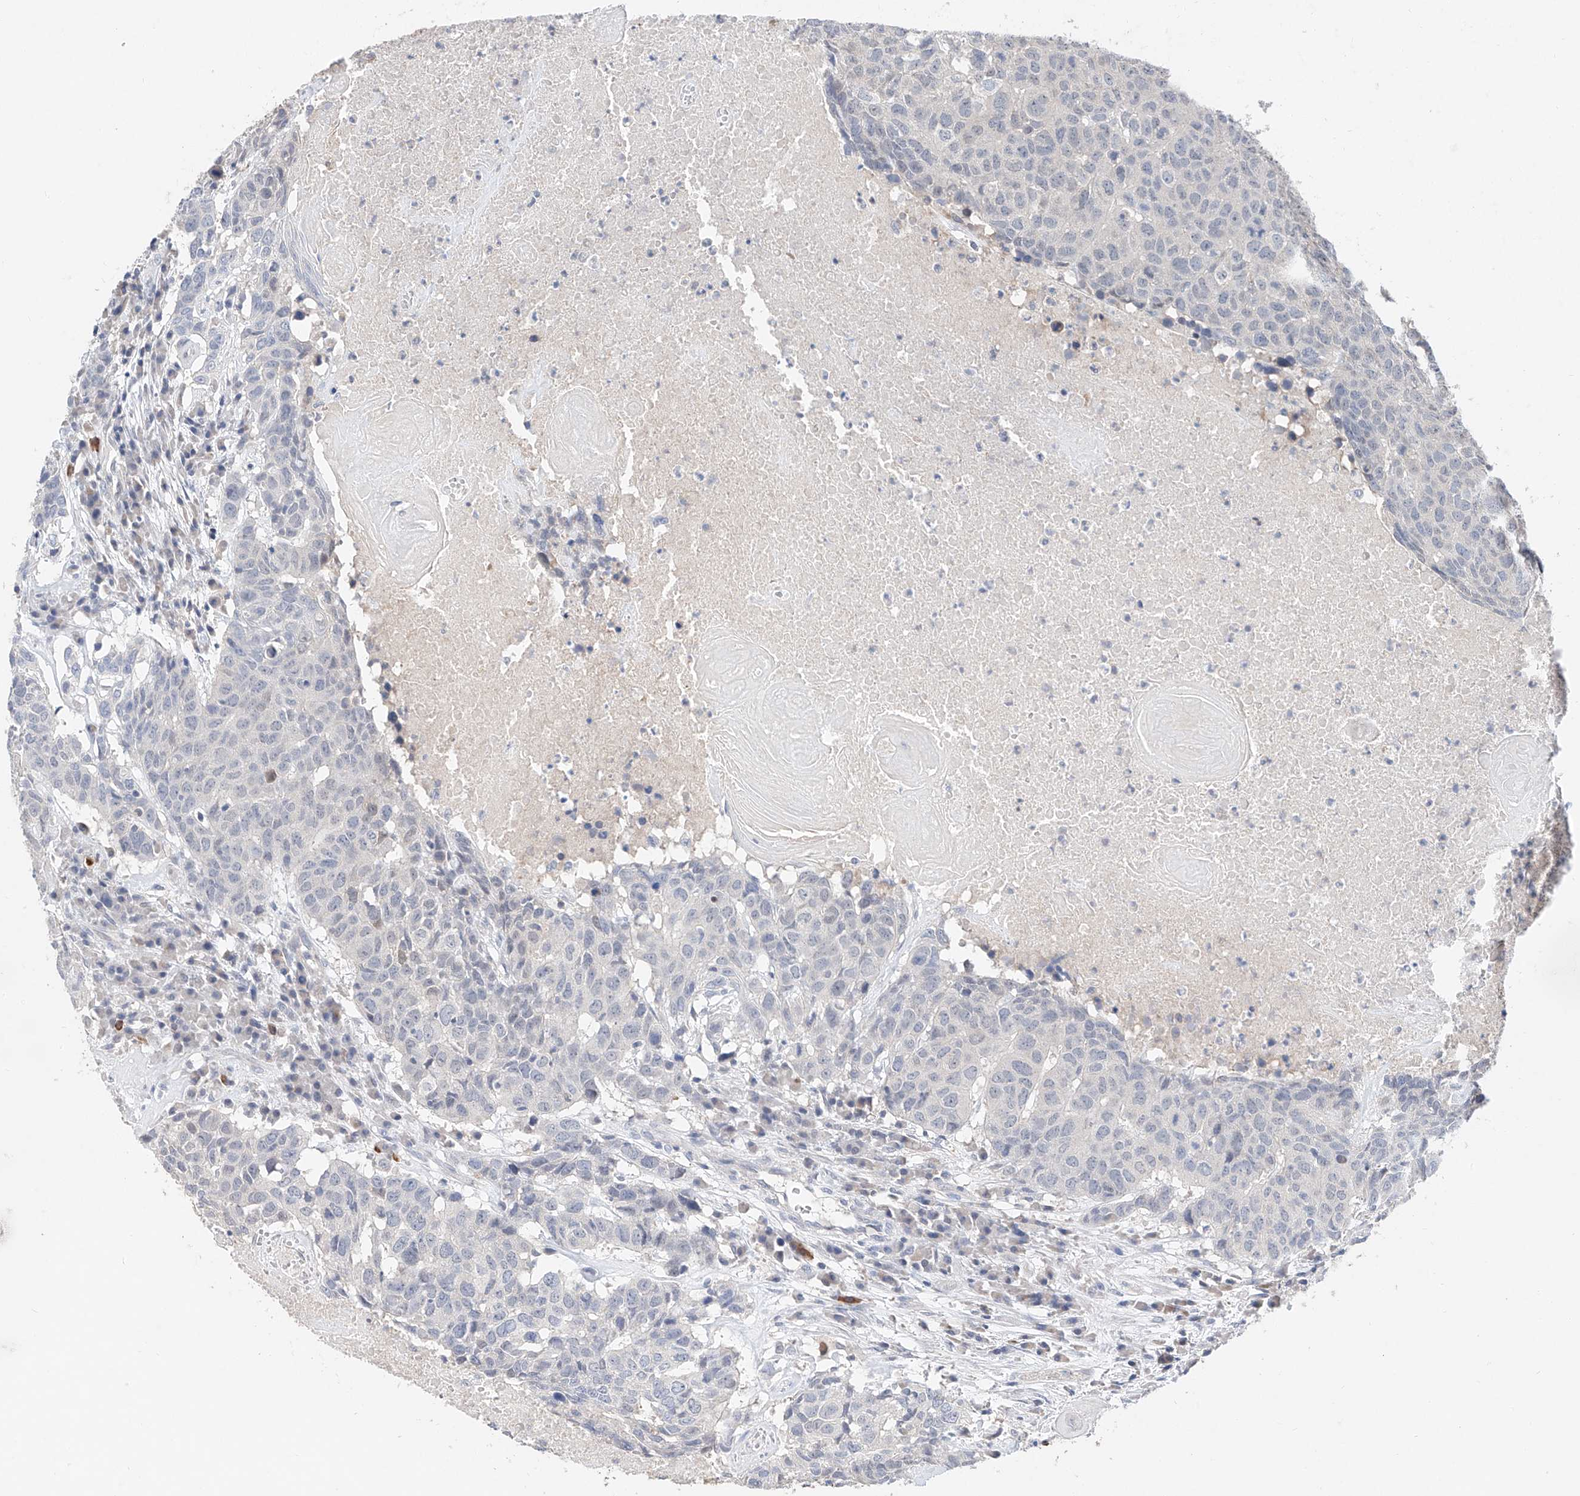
{"staining": {"intensity": "negative", "quantity": "none", "location": "none"}, "tissue": "head and neck cancer", "cell_type": "Tumor cells", "image_type": "cancer", "snomed": [{"axis": "morphology", "description": "Squamous cell carcinoma, NOS"}, {"axis": "topography", "description": "Head-Neck"}], "caption": "Micrograph shows no protein staining in tumor cells of head and neck cancer (squamous cell carcinoma) tissue.", "gene": "FUCA2", "patient": {"sex": "male", "age": 66}}